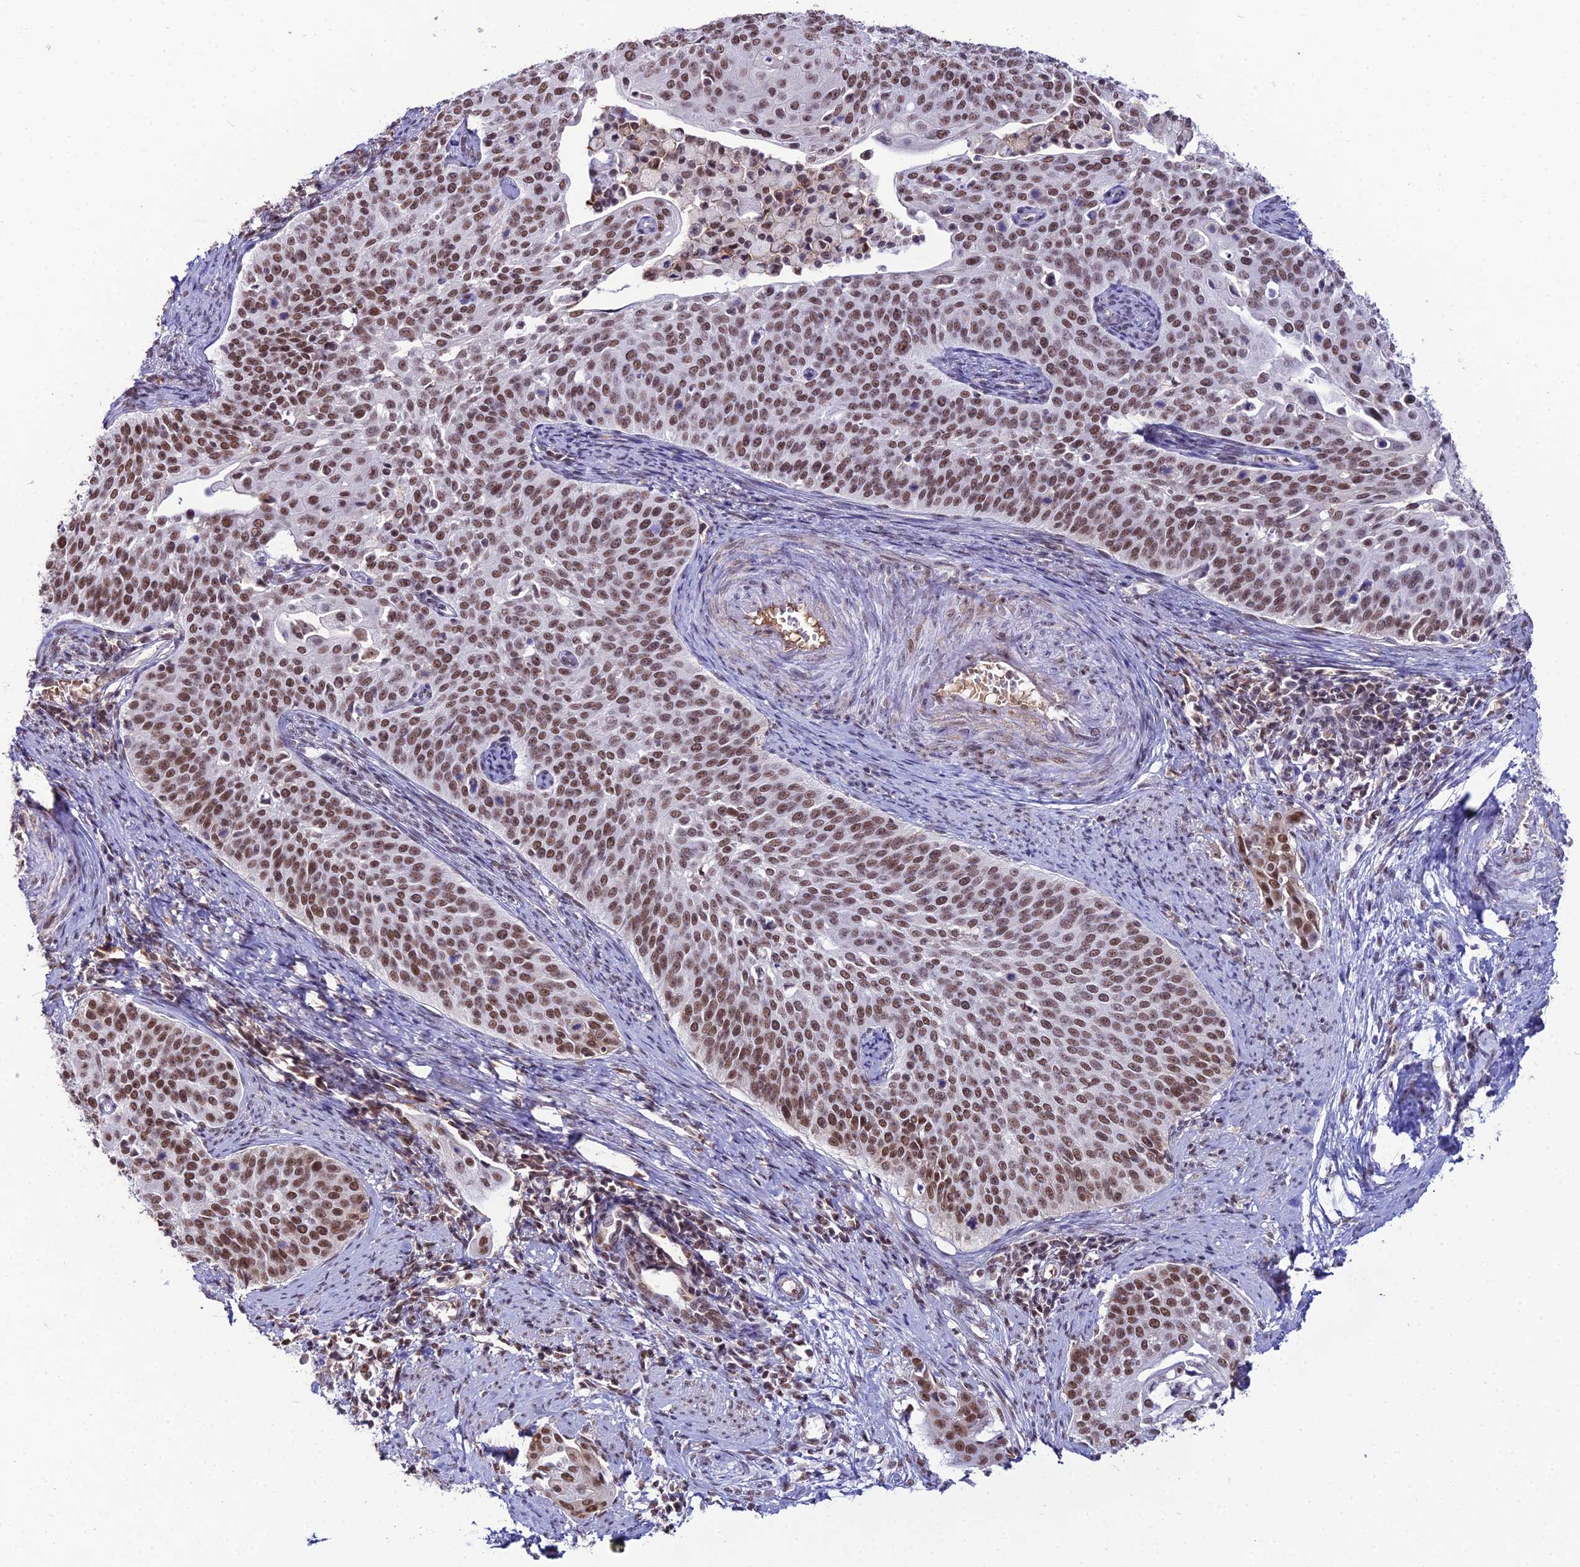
{"staining": {"intensity": "moderate", "quantity": ">75%", "location": "nuclear"}, "tissue": "cervical cancer", "cell_type": "Tumor cells", "image_type": "cancer", "snomed": [{"axis": "morphology", "description": "Squamous cell carcinoma, NOS"}, {"axis": "topography", "description": "Cervix"}], "caption": "Cervical cancer stained for a protein displays moderate nuclear positivity in tumor cells. Nuclei are stained in blue.", "gene": "RBM12", "patient": {"sex": "female", "age": 44}}